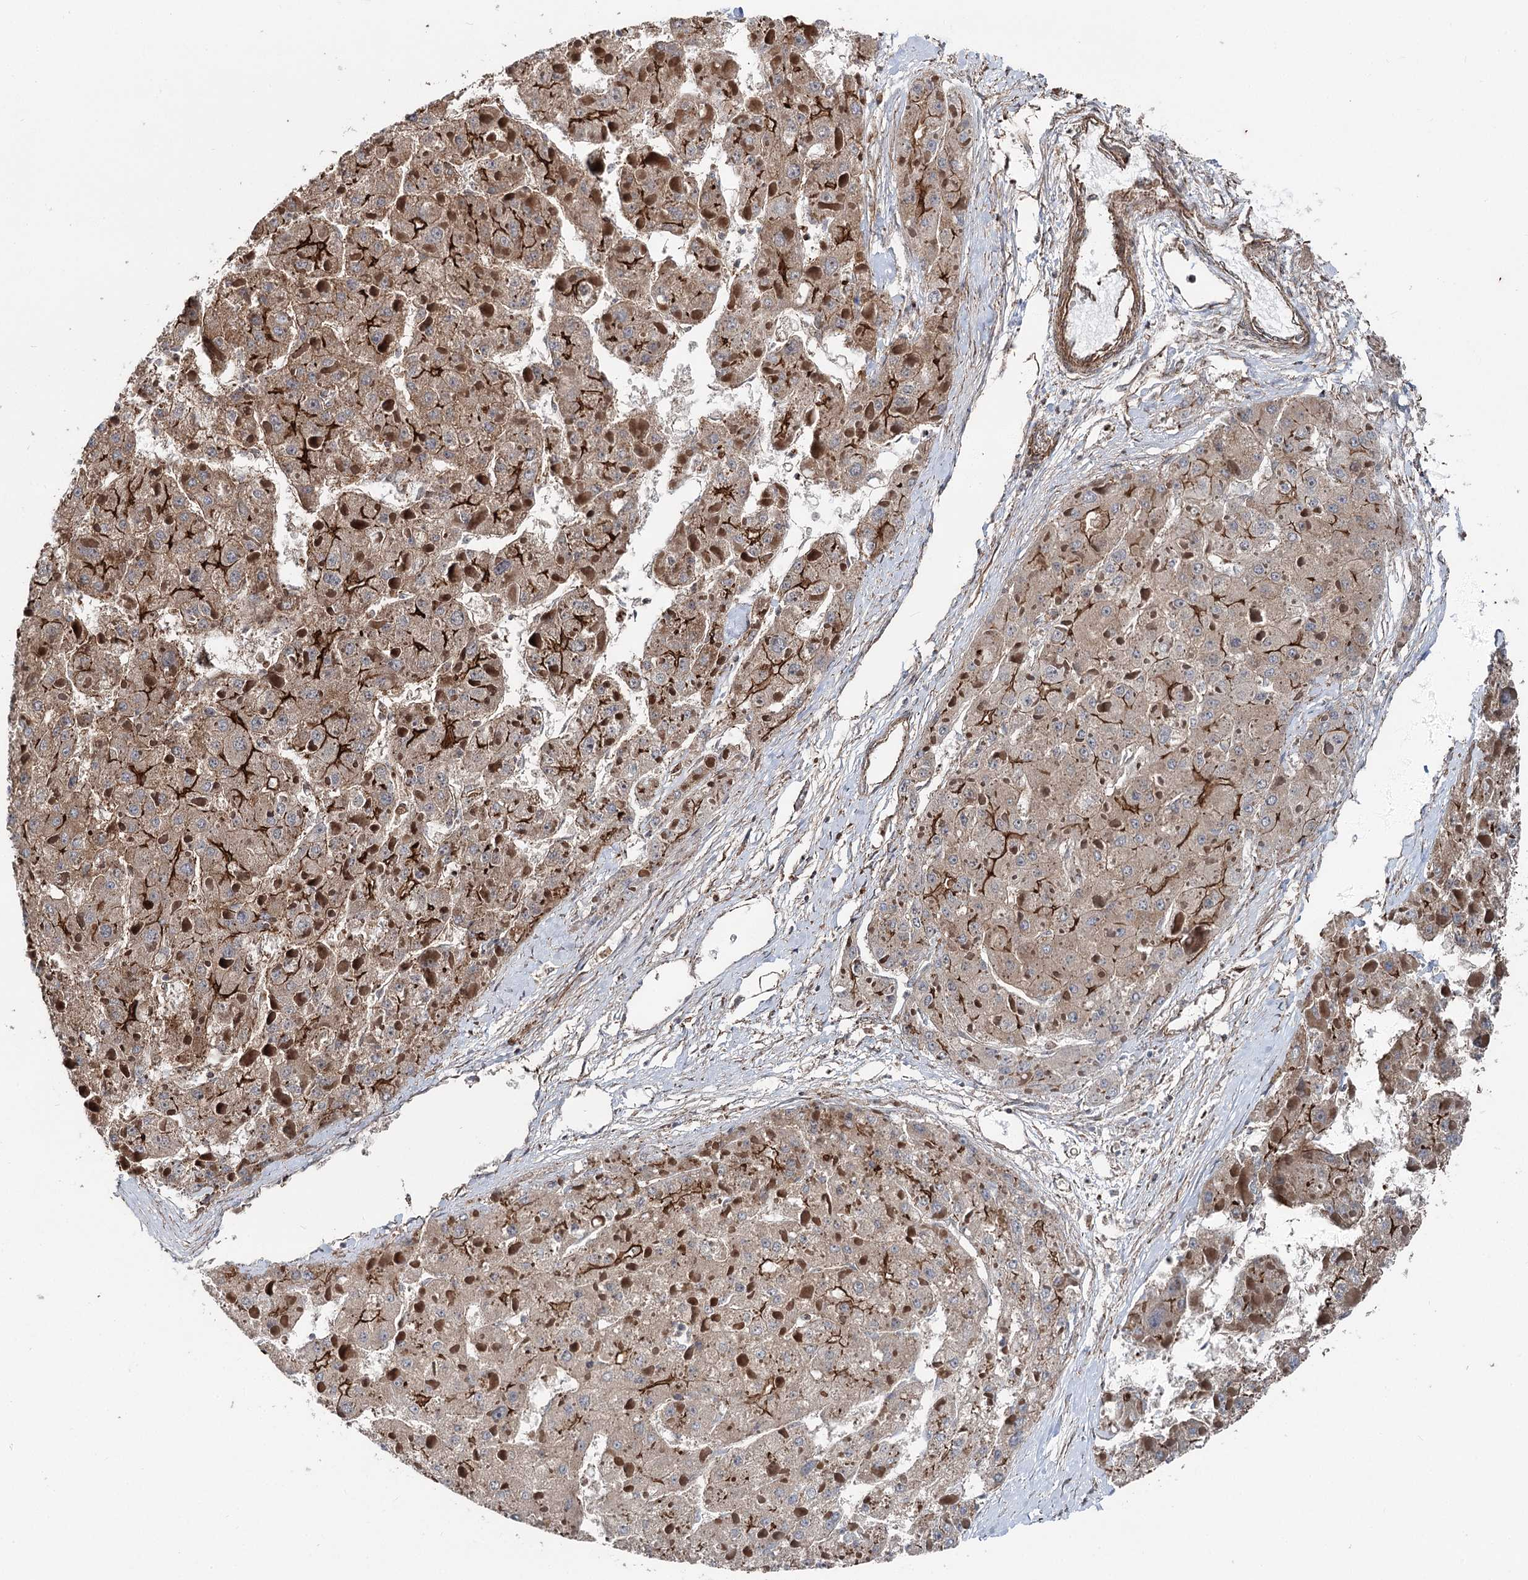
{"staining": {"intensity": "strong", "quantity": "25%-75%", "location": "cytoplasmic/membranous"}, "tissue": "liver cancer", "cell_type": "Tumor cells", "image_type": "cancer", "snomed": [{"axis": "morphology", "description": "Carcinoma, Hepatocellular, NOS"}, {"axis": "topography", "description": "Liver"}], "caption": "Liver hepatocellular carcinoma stained with a protein marker exhibits strong staining in tumor cells.", "gene": "ITFG2", "patient": {"sex": "female", "age": 73}}